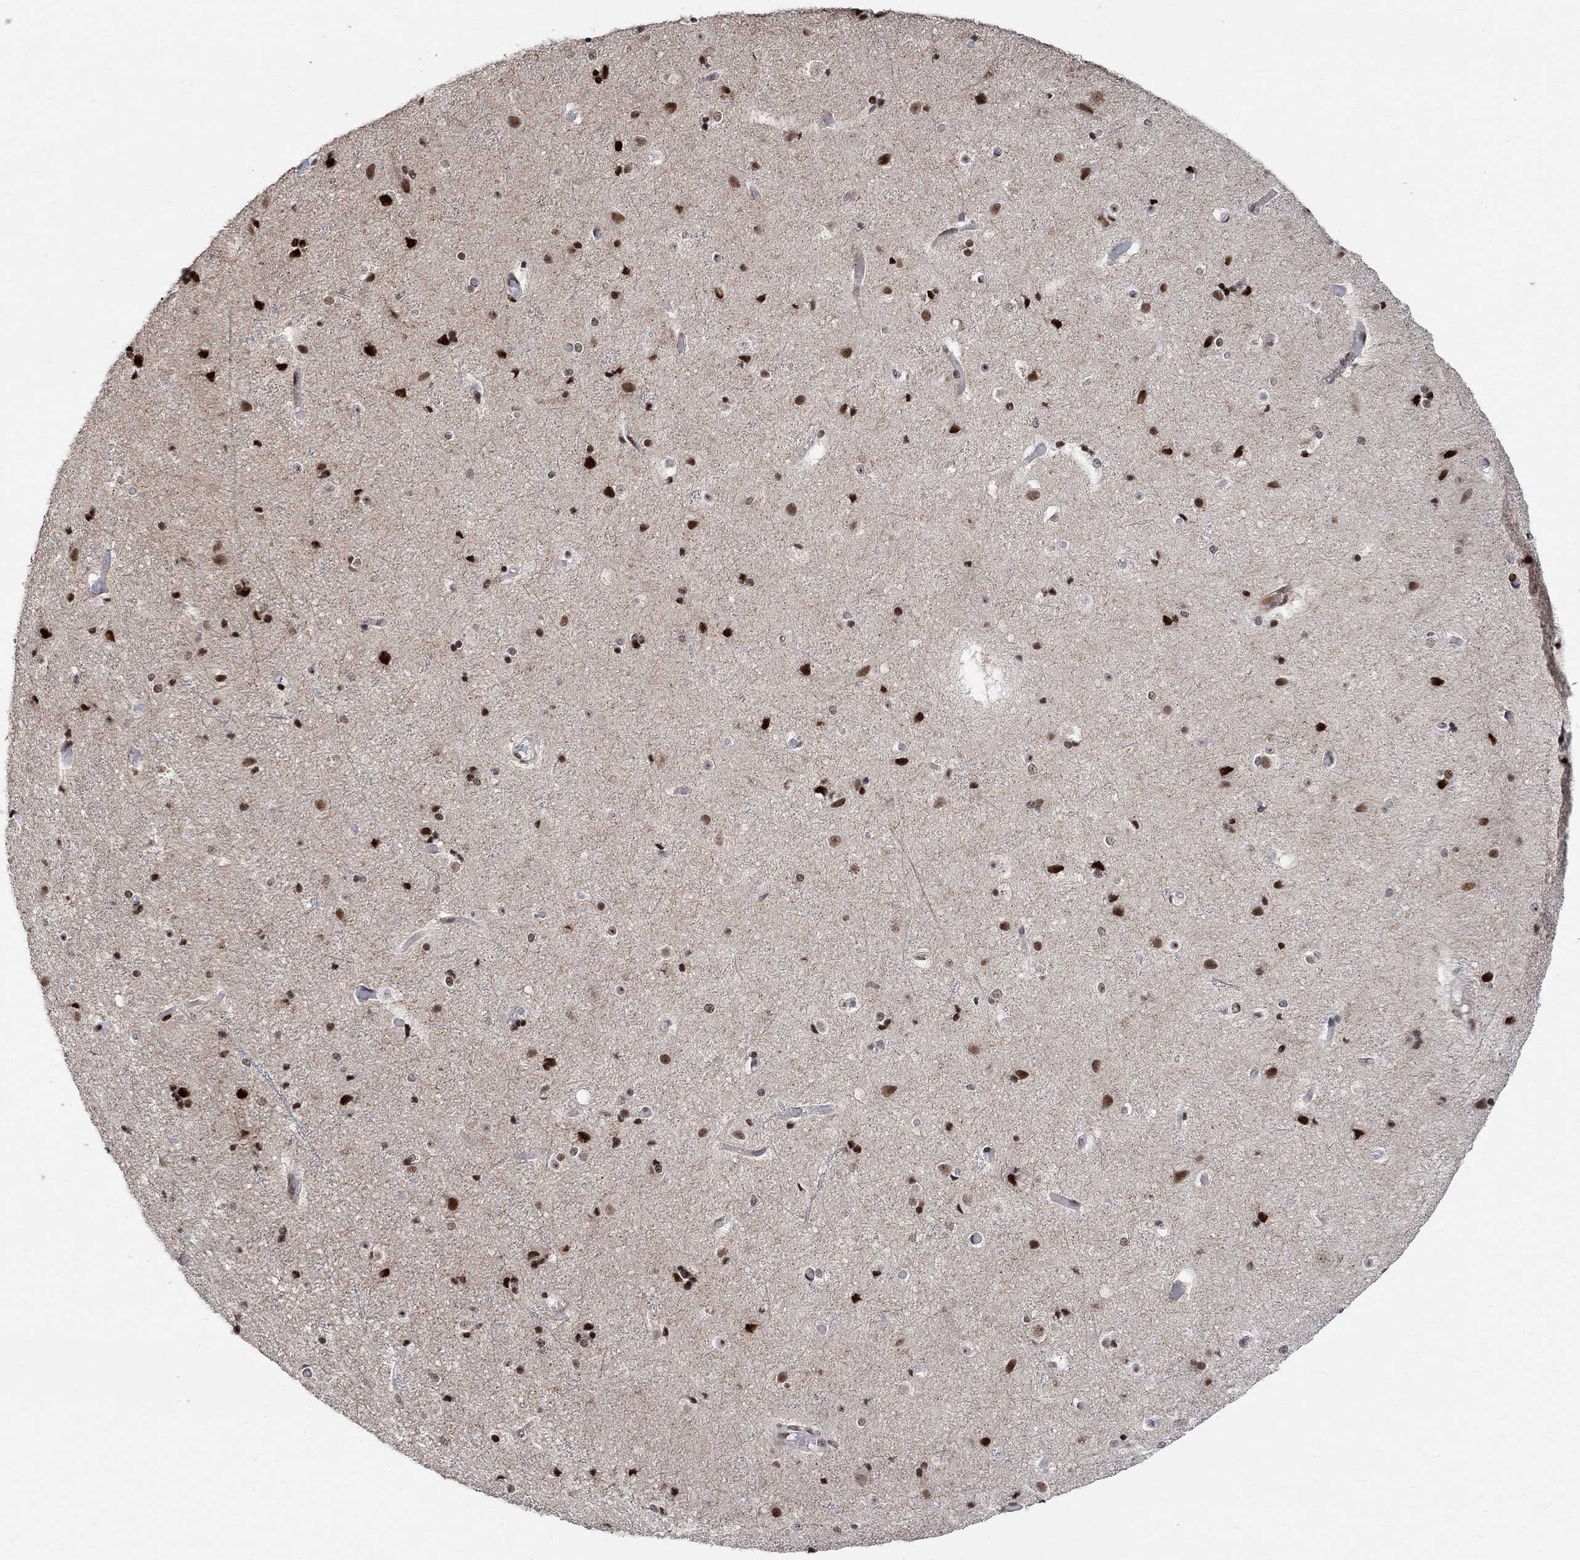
{"staining": {"intensity": "strong", "quantity": ">75%", "location": "nuclear"}, "tissue": "cerebral cortex", "cell_type": "Endothelial cells", "image_type": "normal", "snomed": [{"axis": "morphology", "description": "Normal tissue, NOS"}, {"axis": "topography", "description": "Cerebral cortex"}], "caption": "Unremarkable cerebral cortex demonstrates strong nuclear staining in about >75% of endothelial cells.", "gene": "E4F1", "patient": {"sex": "female", "age": 52}}